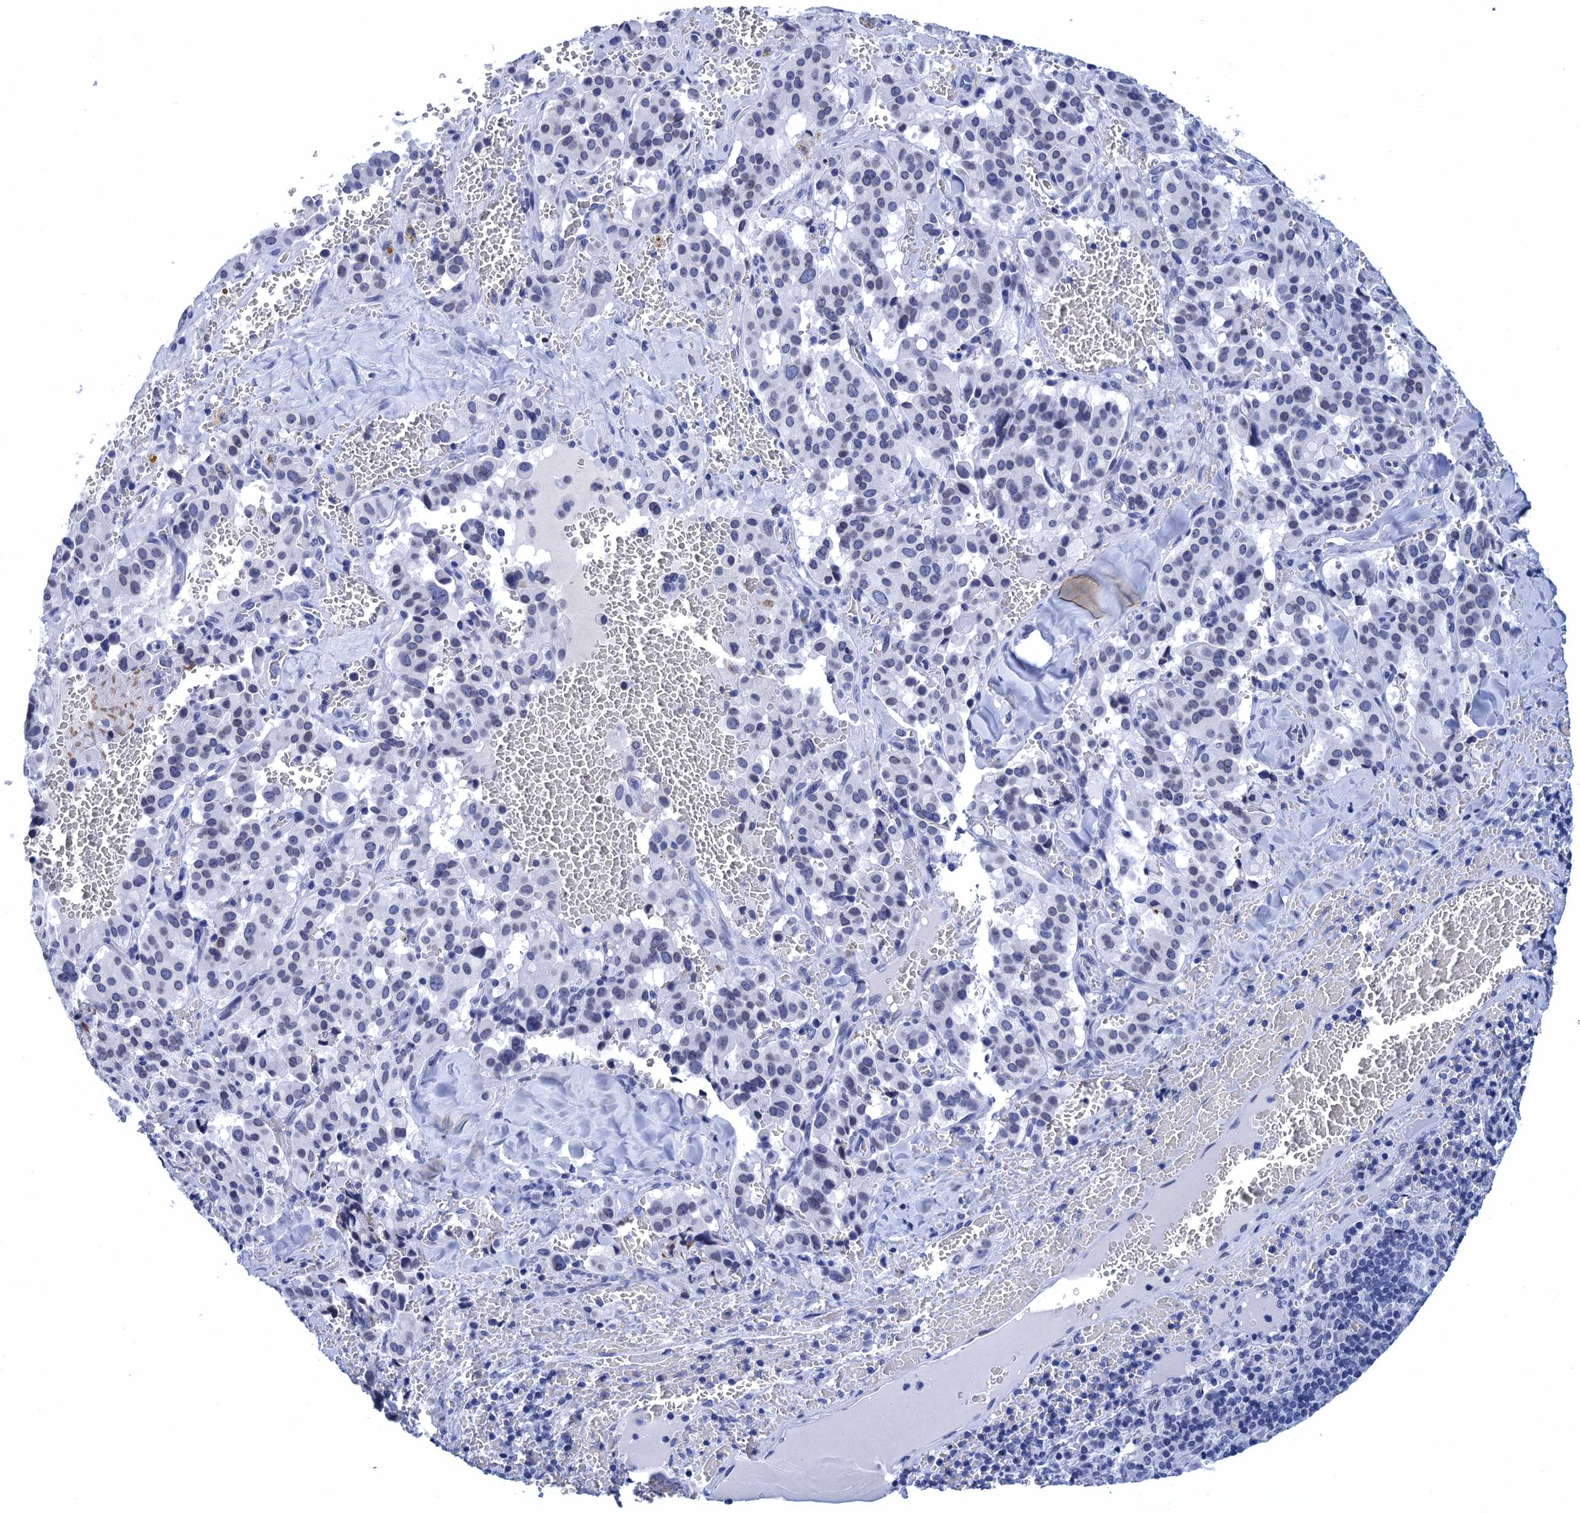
{"staining": {"intensity": "negative", "quantity": "none", "location": "none"}, "tissue": "pancreatic cancer", "cell_type": "Tumor cells", "image_type": "cancer", "snomed": [{"axis": "morphology", "description": "Adenocarcinoma, NOS"}, {"axis": "topography", "description": "Pancreas"}], "caption": "Adenocarcinoma (pancreatic) stained for a protein using immunohistochemistry (IHC) demonstrates no staining tumor cells.", "gene": "METTL25", "patient": {"sex": "male", "age": 65}}